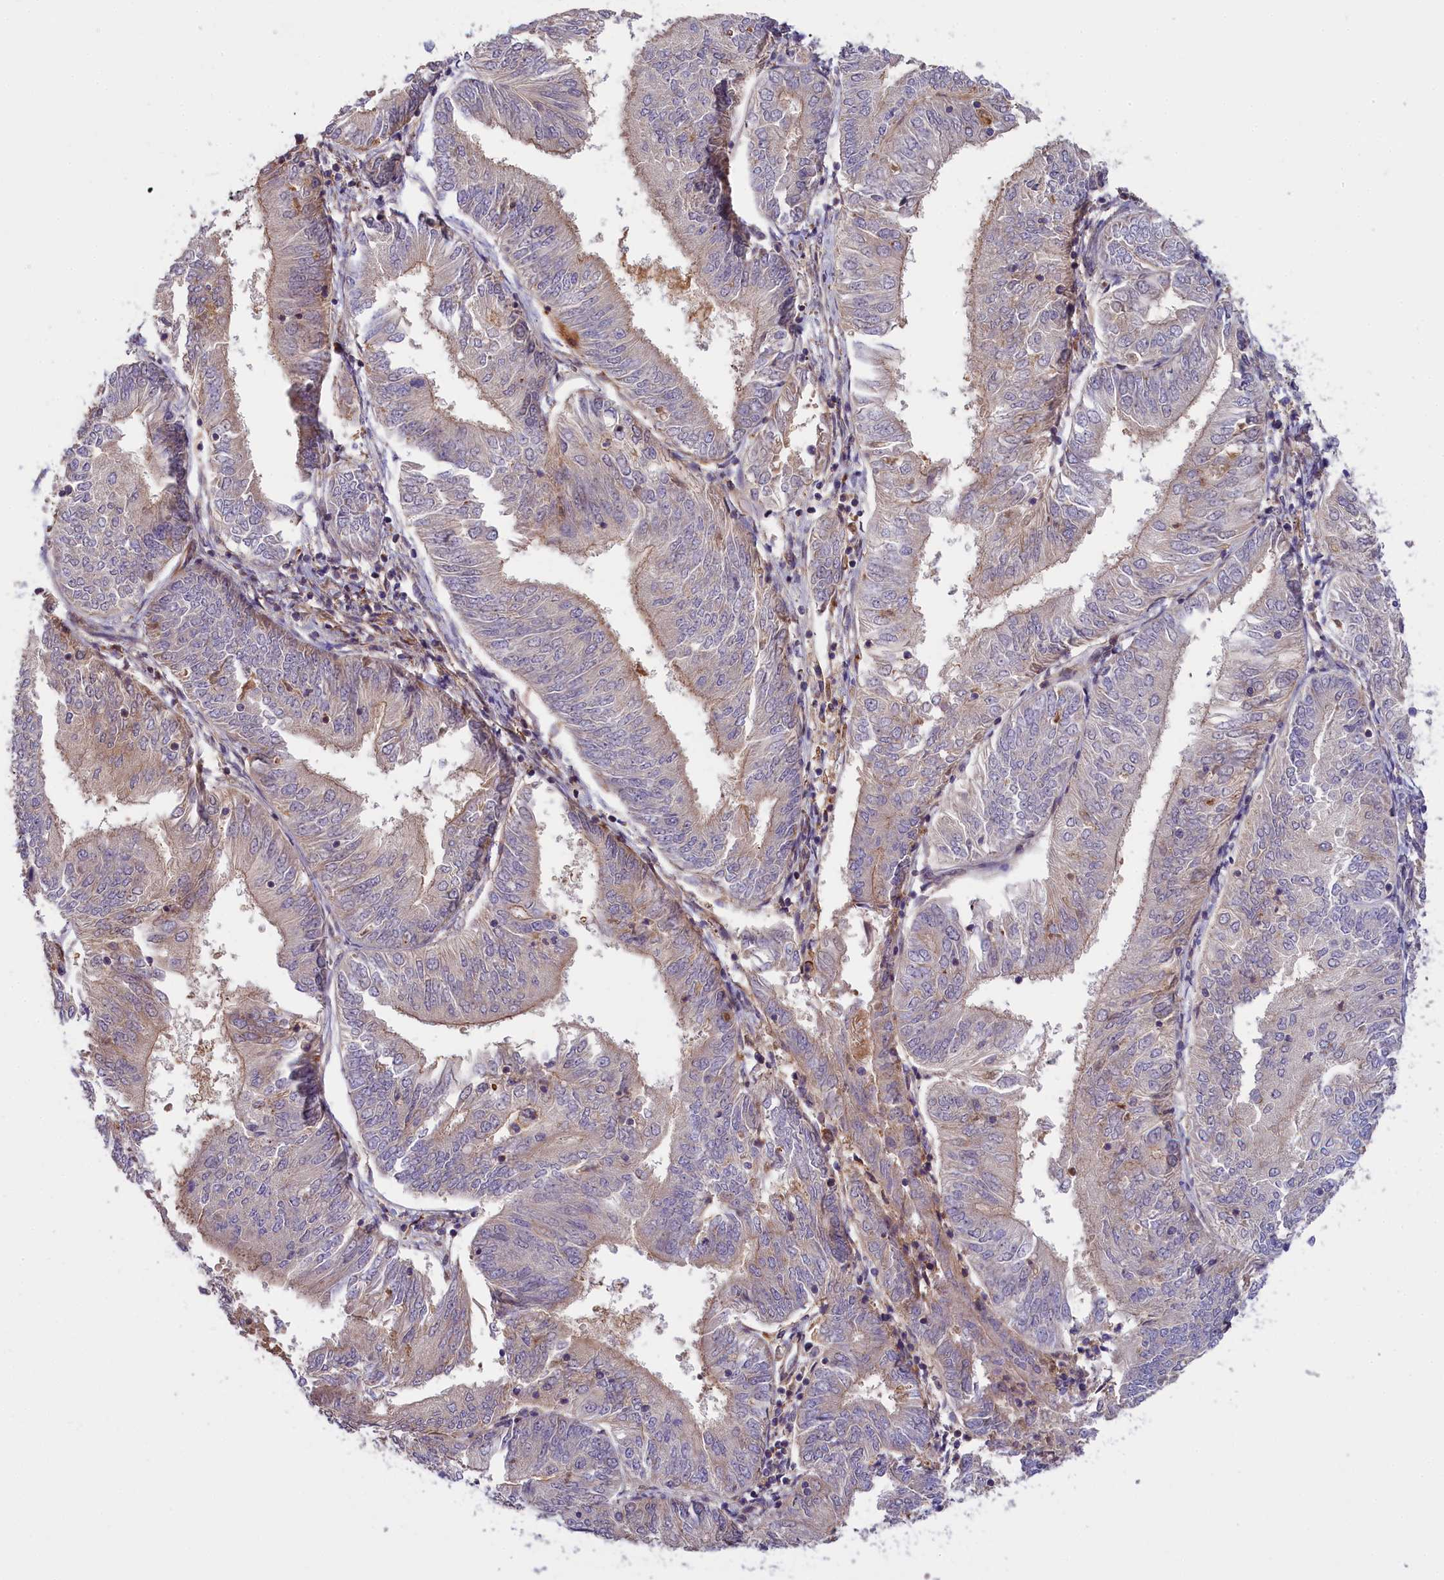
{"staining": {"intensity": "weak", "quantity": "<25%", "location": "cytoplasmic/membranous"}, "tissue": "endometrial cancer", "cell_type": "Tumor cells", "image_type": "cancer", "snomed": [{"axis": "morphology", "description": "Adenocarcinoma, NOS"}, {"axis": "topography", "description": "Endometrium"}], "caption": "Tumor cells are negative for brown protein staining in endometrial cancer. (DAB immunohistochemistry visualized using brightfield microscopy, high magnification).", "gene": "FUZ", "patient": {"sex": "female", "age": 58}}